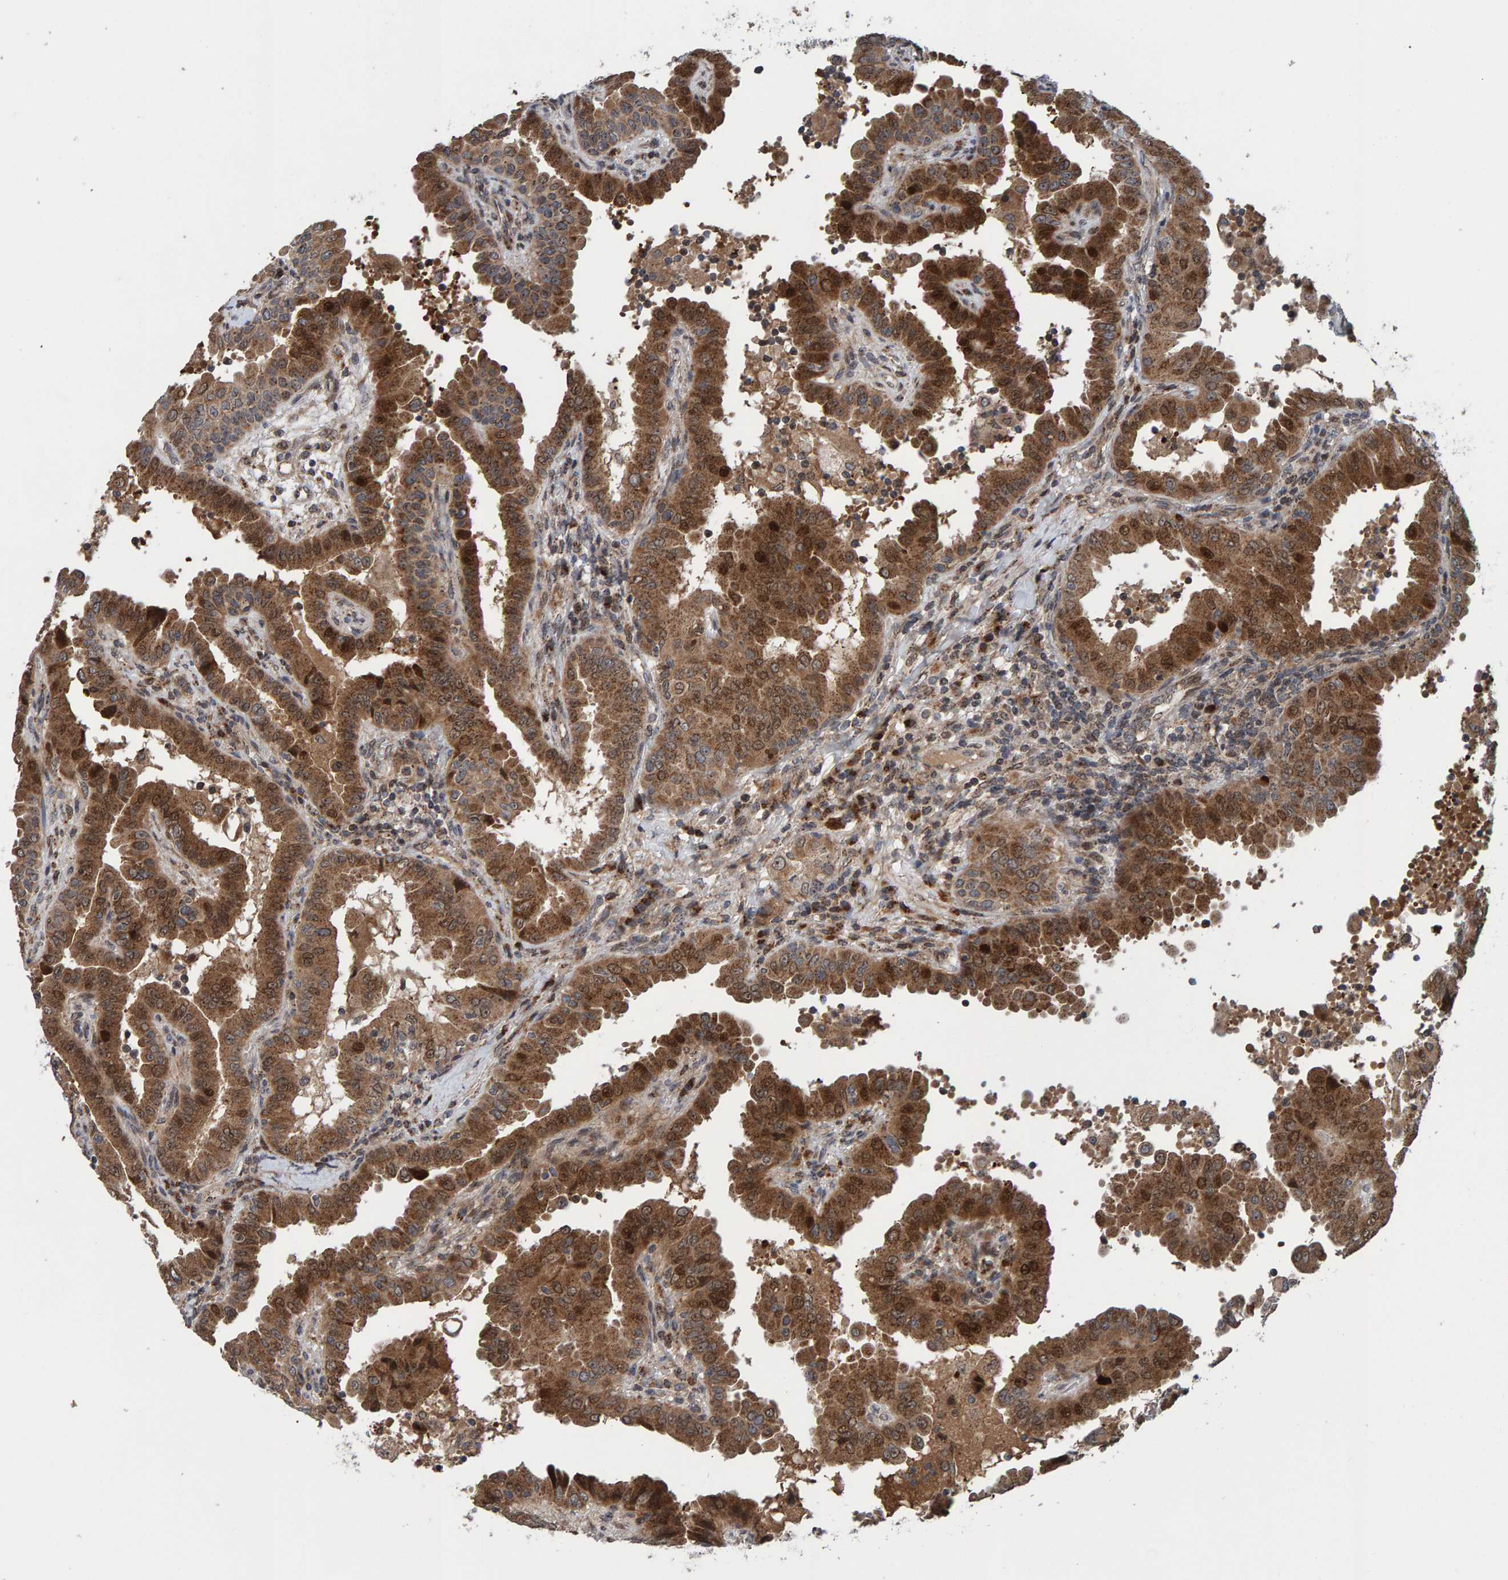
{"staining": {"intensity": "moderate", "quantity": ">75%", "location": "cytoplasmic/membranous,nuclear"}, "tissue": "thyroid cancer", "cell_type": "Tumor cells", "image_type": "cancer", "snomed": [{"axis": "morphology", "description": "Papillary adenocarcinoma, NOS"}, {"axis": "topography", "description": "Thyroid gland"}], "caption": "DAB immunohistochemical staining of human thyroid cancer reveals moderate cytoplasmic/membranous and nuclear protein expression in approximately >75% of tumor cells.", "gene": "CCDC25", "patient": {"sex": "male", "age": 33}}